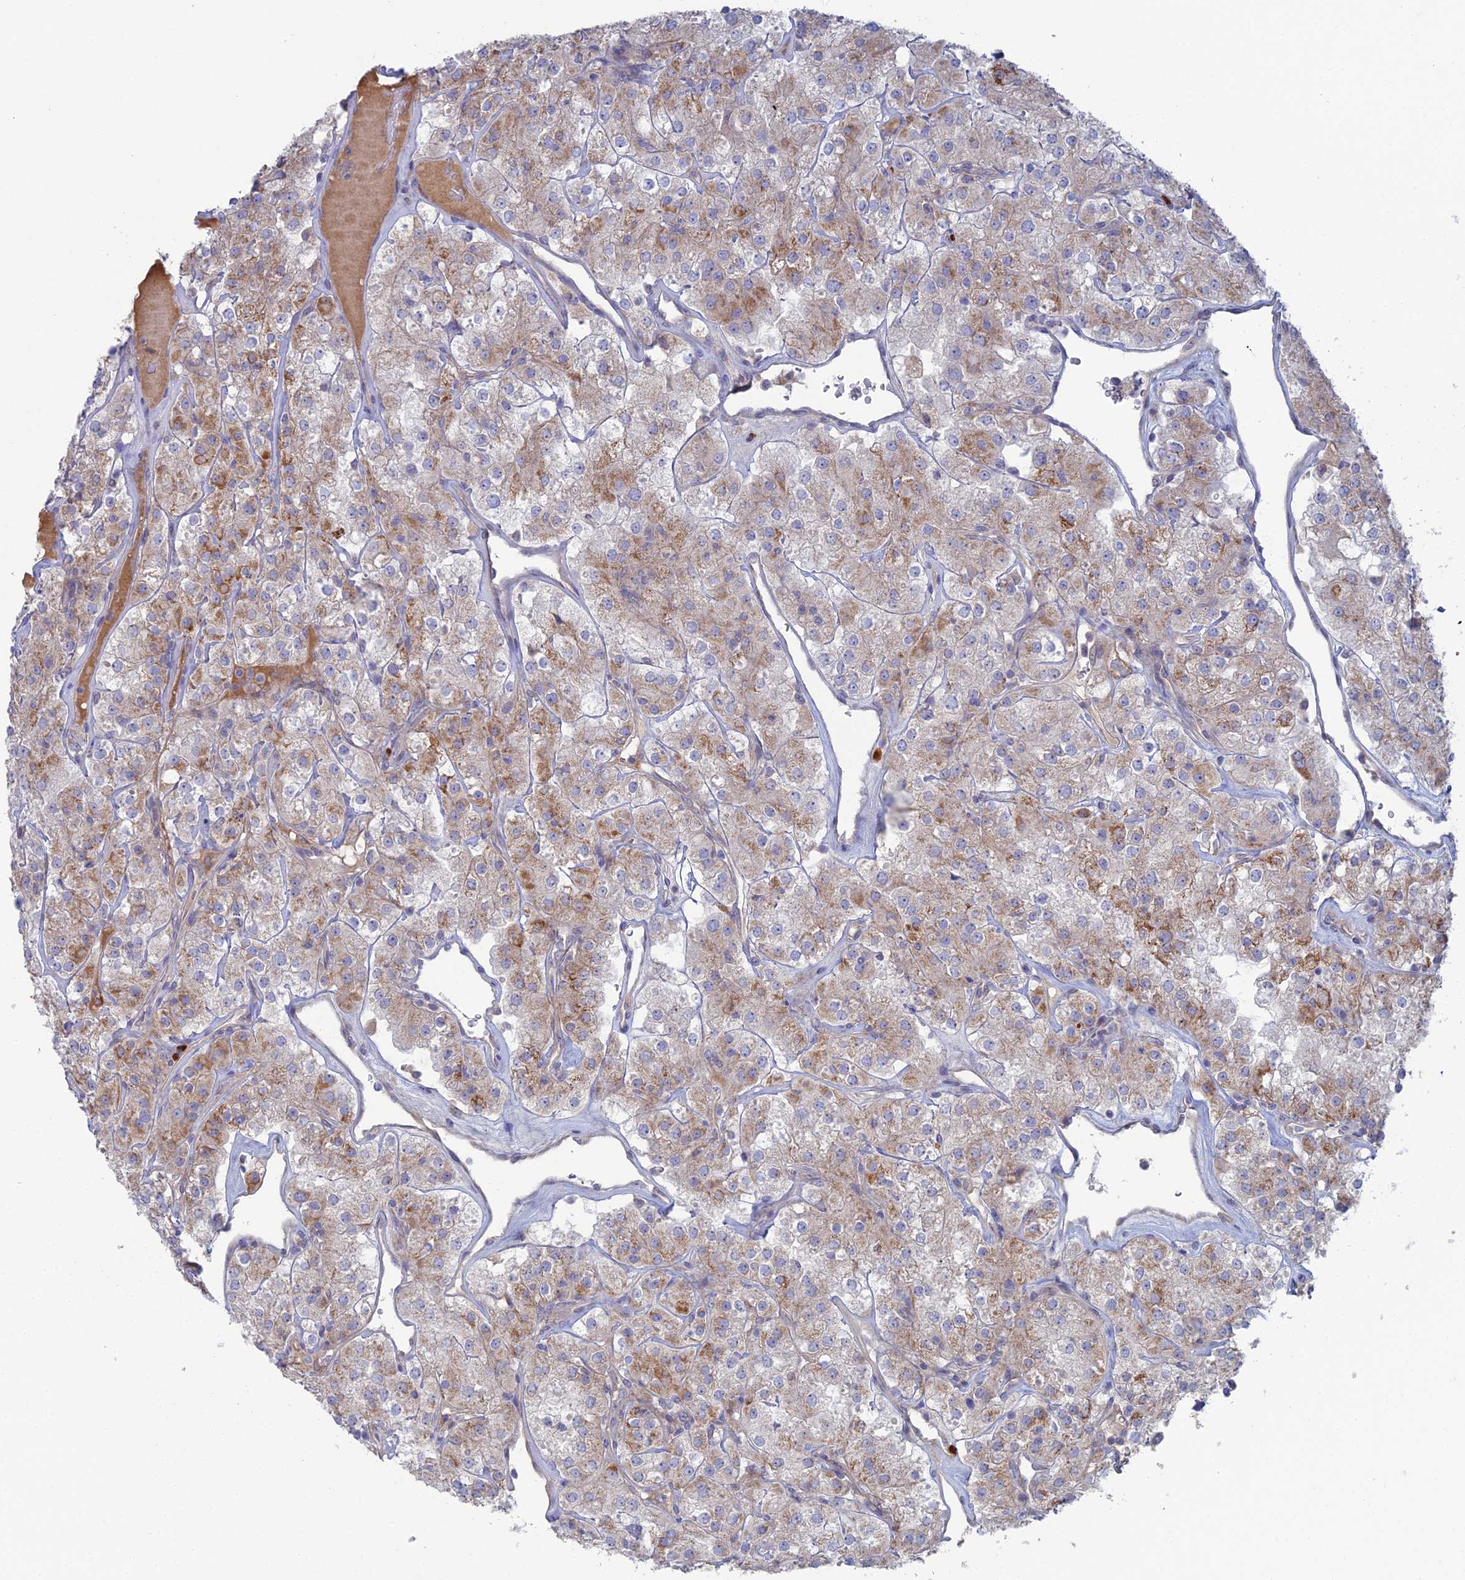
{"staining": {"intensity": "moderate", "quantity": "25%-75%", "location": "cytoplasmic/membranous"}, "tissue": "renal cancer", "cell_type": "Tumor cells", "image_type": "cancer", "snomed": [{"axis": "morphology", "description": "Adenocarcinoma, NOS"}, {"axis": "topography", "description": "Kidney"}], "caption": "Immunohistochemical staining of human renal cancer (adenocarcinoma) reveals medium levels of moderate cytoplasmic/membranous staining in about 25%-75% of tumor cells. (DAB IHC with brightfield microscopy, high magnification).", "gene": "ARL16", "patient": {"sex": "male", "age": 77}}